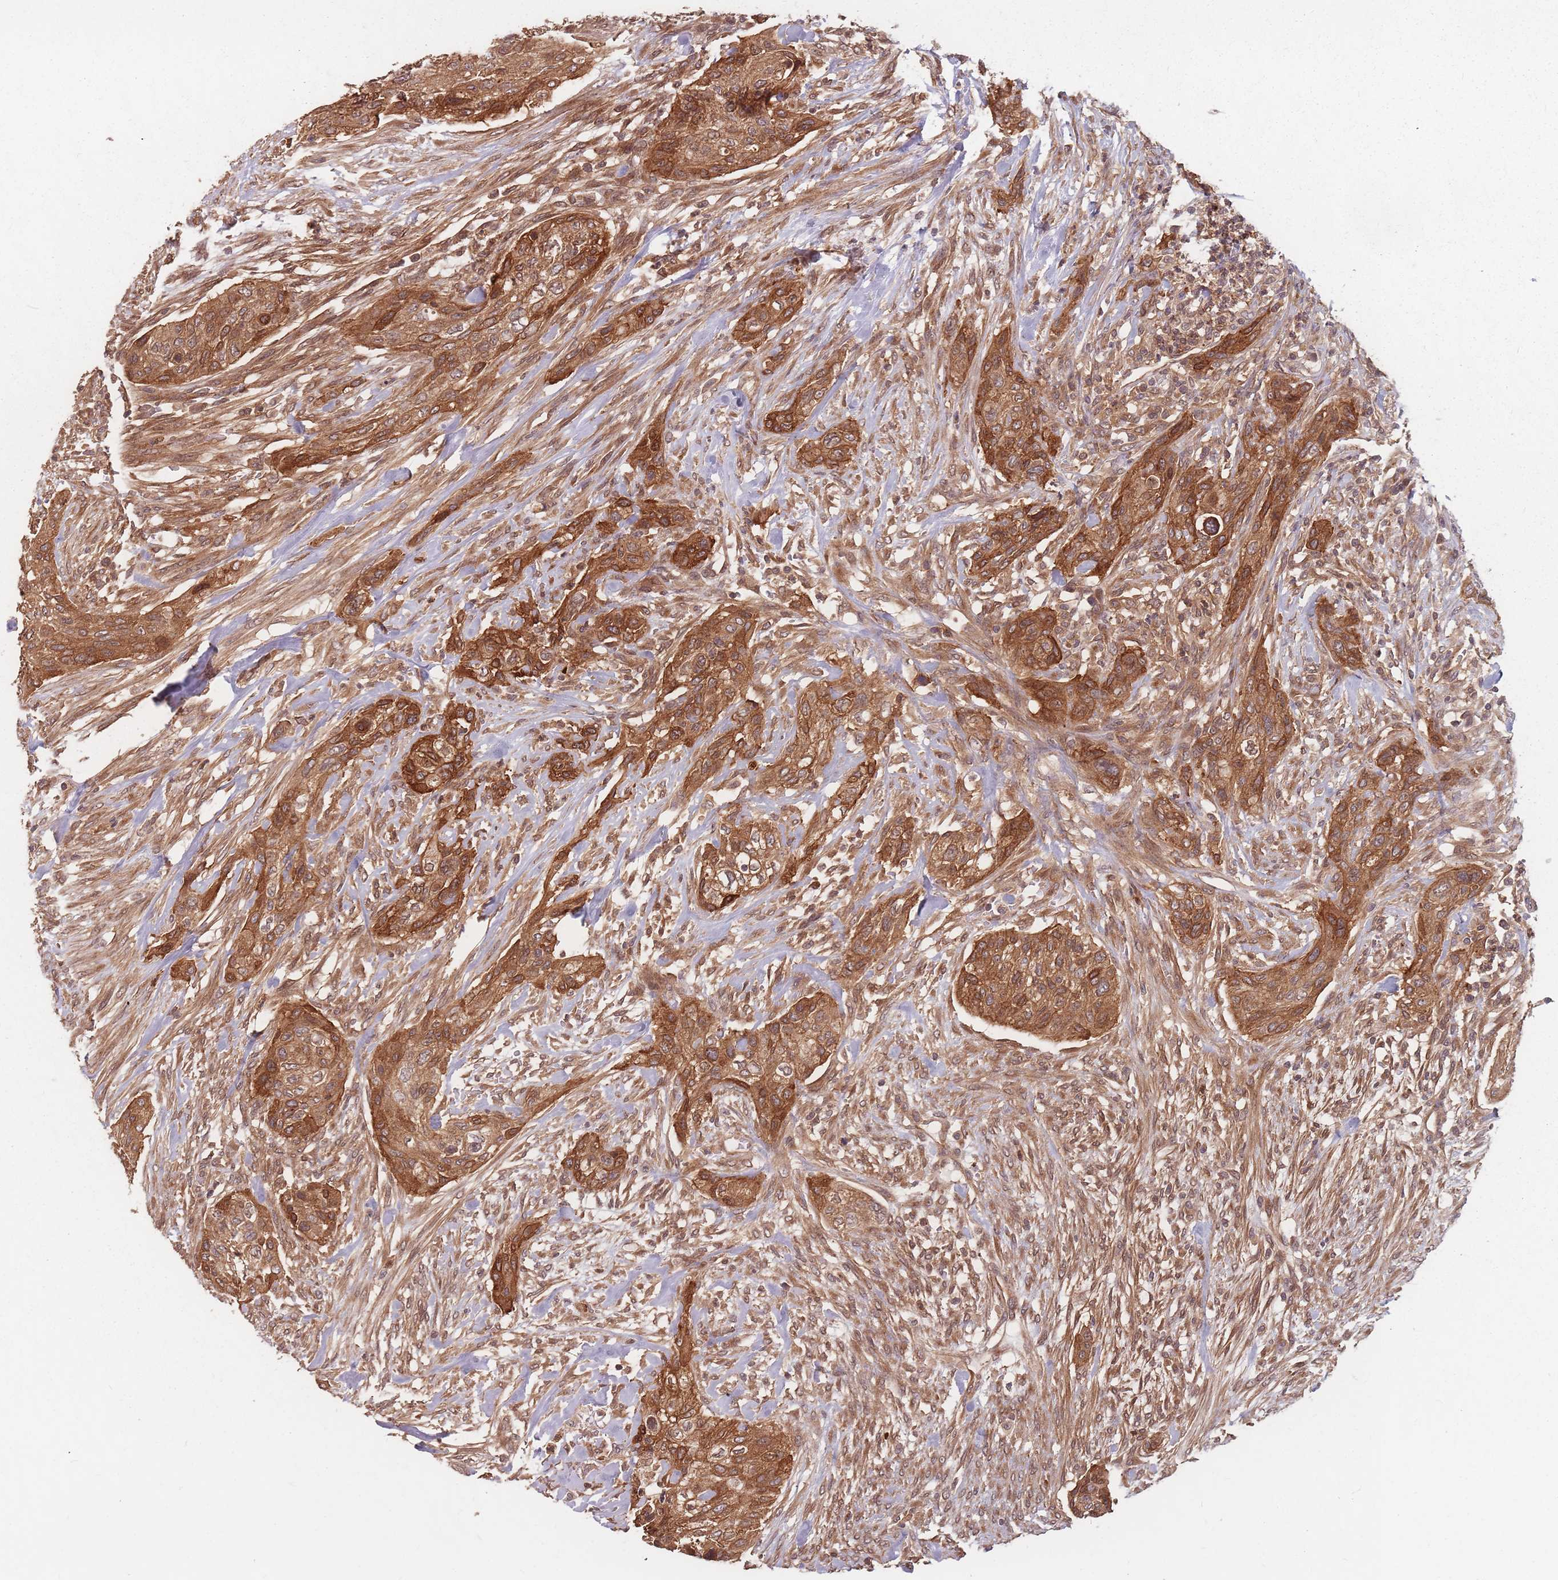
{"staining": {"intensity": "strong", "quantity": ">75%", "location": "cytoplasmic/membranous"}, "tissue": "urothelial cancer", "cell_type": "Tumor cells", "image_type": "cancer", "snomed": [{"axis": "morphology", "description": "Urothelial carcinoma, High grade"}, {"axis": "topography", "description": "Urinary bladder"}], "caption": "High-grade urothelial carcinoma stained for a protein (brown) demonstrates strong cytoplasmic/membranous positive staining in approximately >75% of tumor cells.", "gene": "C3orf14", "patient": {"sex": "male", "age": 35}}